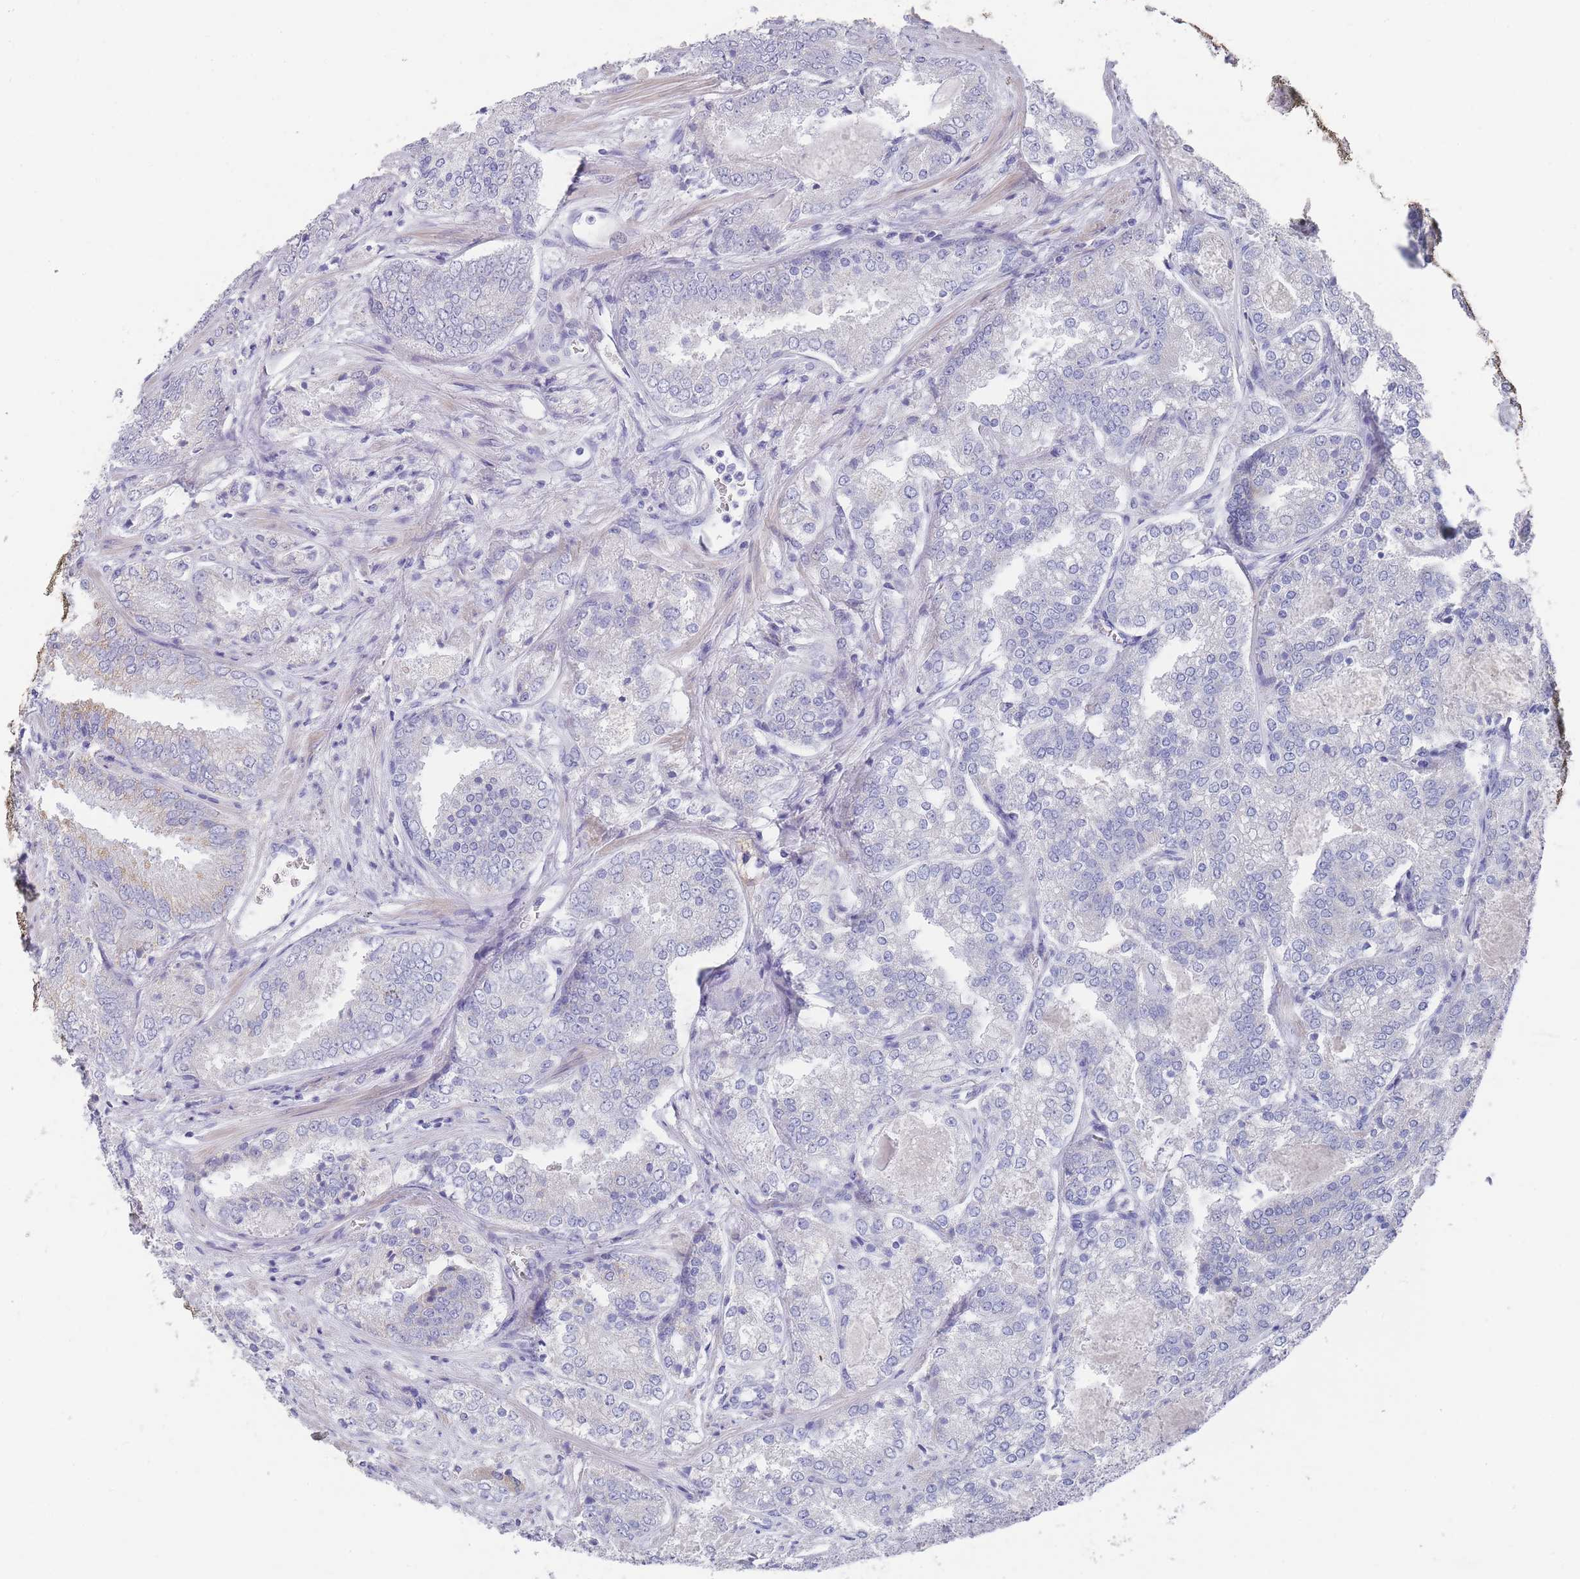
{"staining": {"intensity": "negative", "quantity": "none", "location": "none"}, "tissue": "prostate cancer", "cell_type": "Tumor cells", "image_type": "cancer", "snomed": [{"axis": "morphology", "description": "Adenocarcinoma, High grade"}, {"axis": "topography", "description": "Prostate"}], "caption": "Immunohistochemistry histopathology image of human adenocarcinoma (high-grade) (prostate) stained for a protein (brown), which exhibits no staining in tumor cells. Nuclei are stained in blue.", "gene": "SCCPDH", "patient": {"sex": "male", "age": 63}}